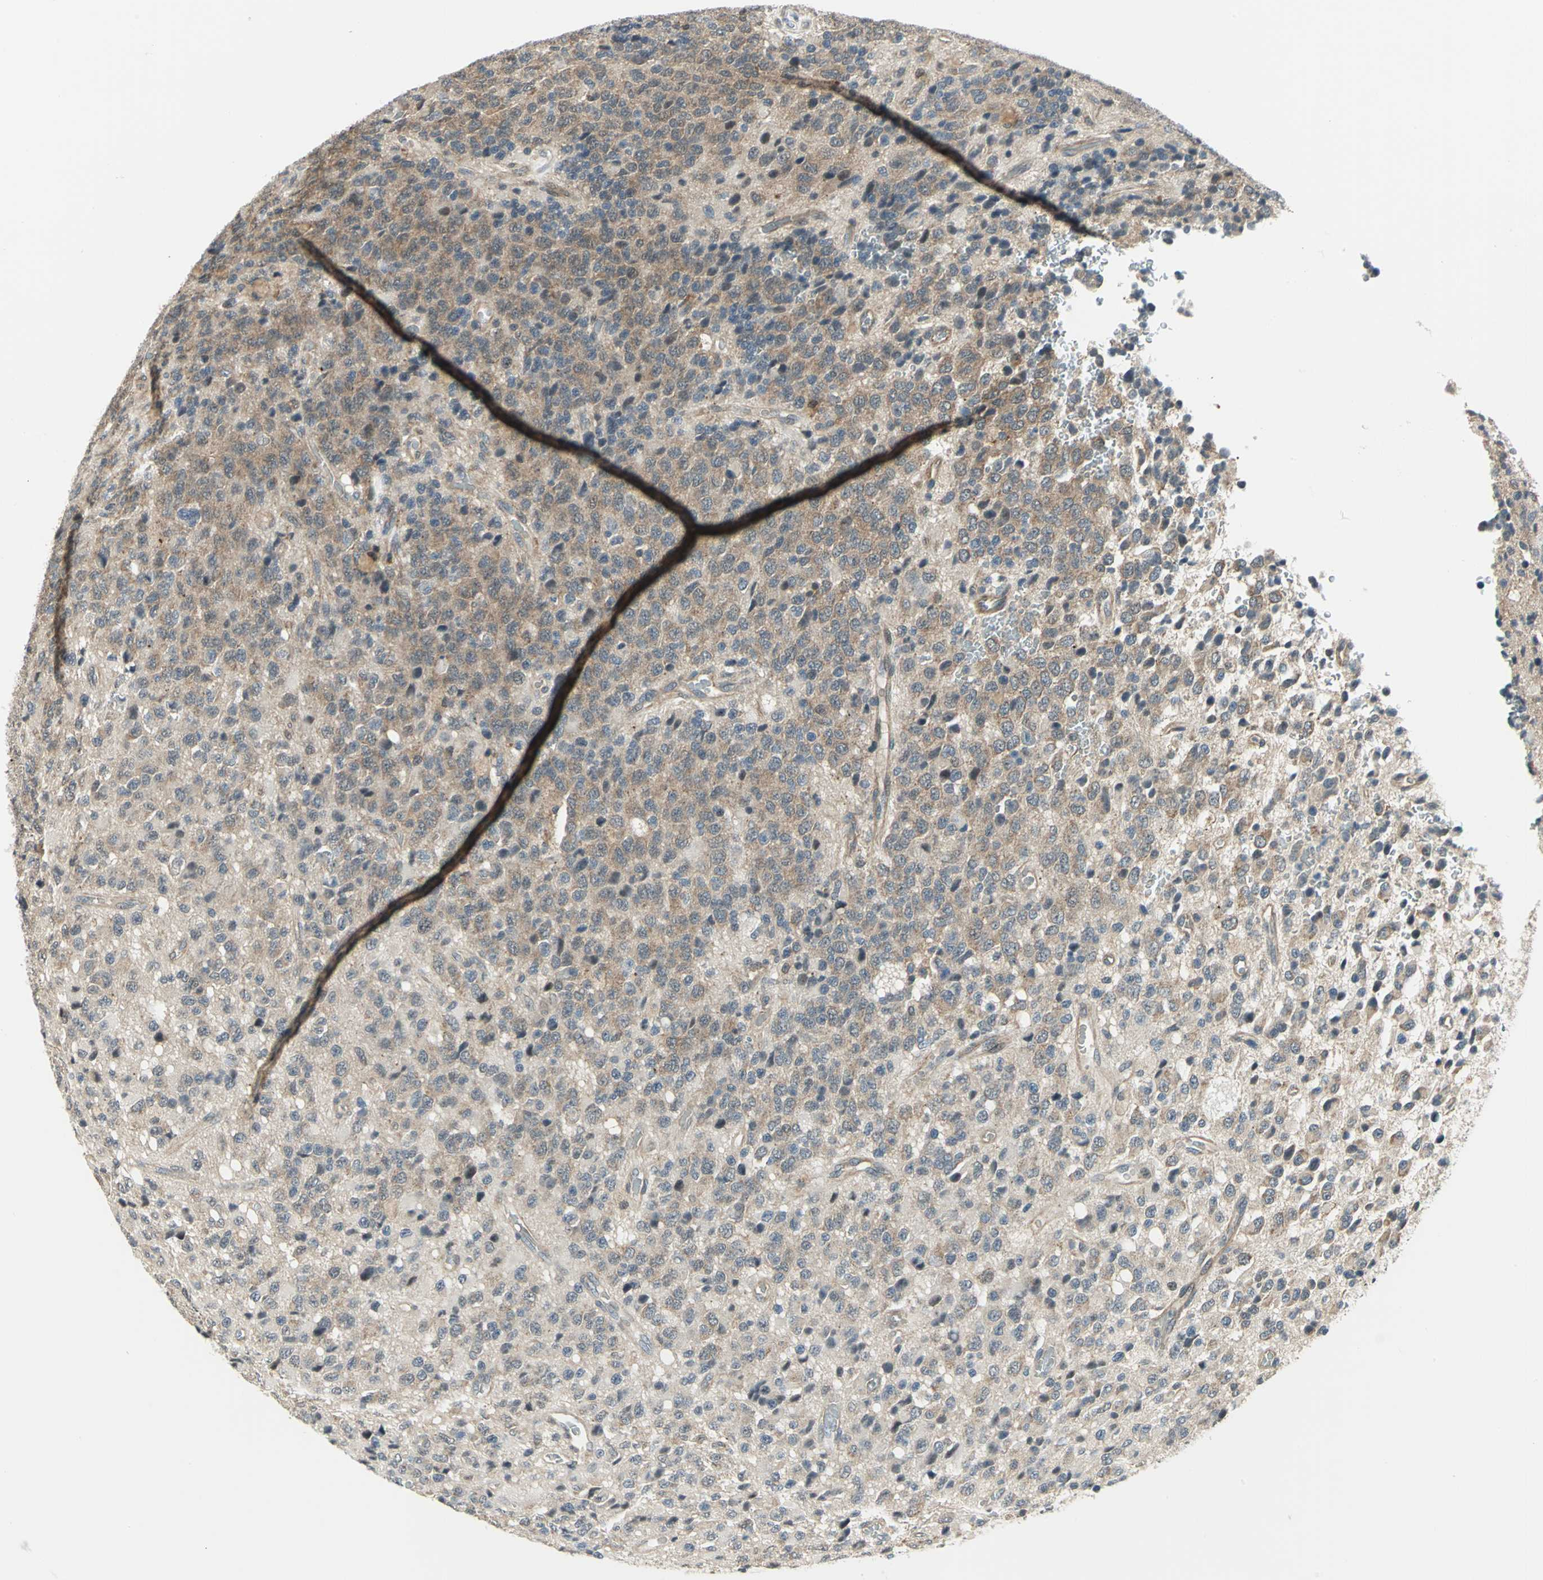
{"staining": {"intensity": "weak", "quantity": ">75%", "location": "cytoplasmic/membranous"}, "tissue": "glioma", "cell_type": "Tumor cells", "image_type": "cancer", "snomed": [{"axis": "morphology", "description": "Glioma, malignant, High grade"}, {"axis": "topography", "description": "pancreas cauda"}], "caption": "Weak cytoplasmic/membranous expression for a protein is appreciated in about >75% of tumor cells of high-grade glioma (malignant) using immunohistochemistry.", "gene": "PLAGL2", "patient": {"sex": "male", "age": 60}}